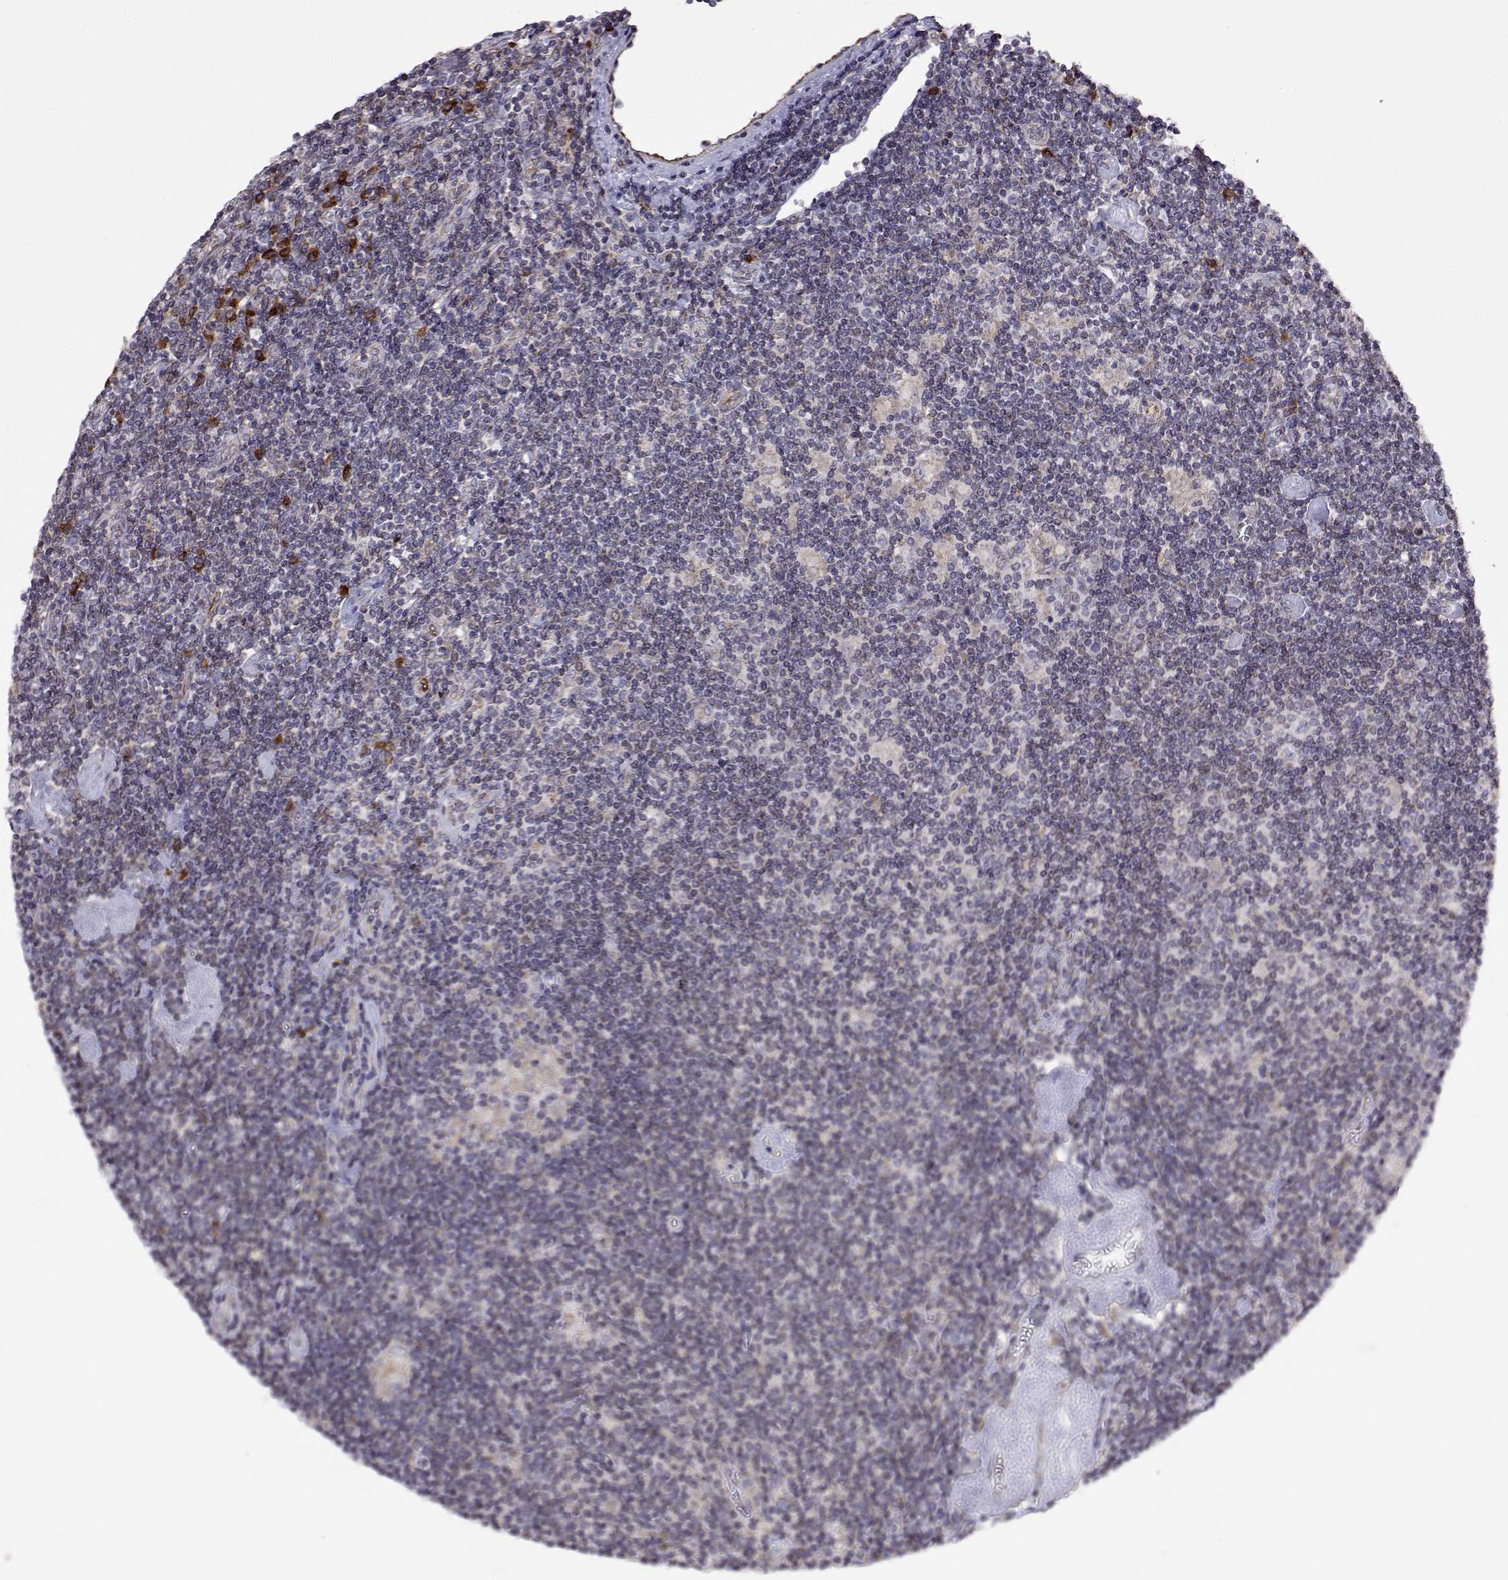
{"staining": {"intensity": "negative", "quantity": "none", "location": "none"}, "tissue": "lymphoma", "cell_type": "Tumor cells", "image_type": "cancer", "snomed": [{"axis": "morphology", "description": "Hodgkin's disease, NOS"}, {"axis": "topography", "description": "Lymph node"}], "caption": "DAB immunohistochemical staining of Hodgkin's disease demonstrates no significant staining in tumor cells. (Brightfield microscopy of DAB (3,3'-diaminobenzidine) immunohistochemistry (IHC) at high magnification).", "gene": "PGRMC2", "patient": {"sex": "male", "age": 40}}